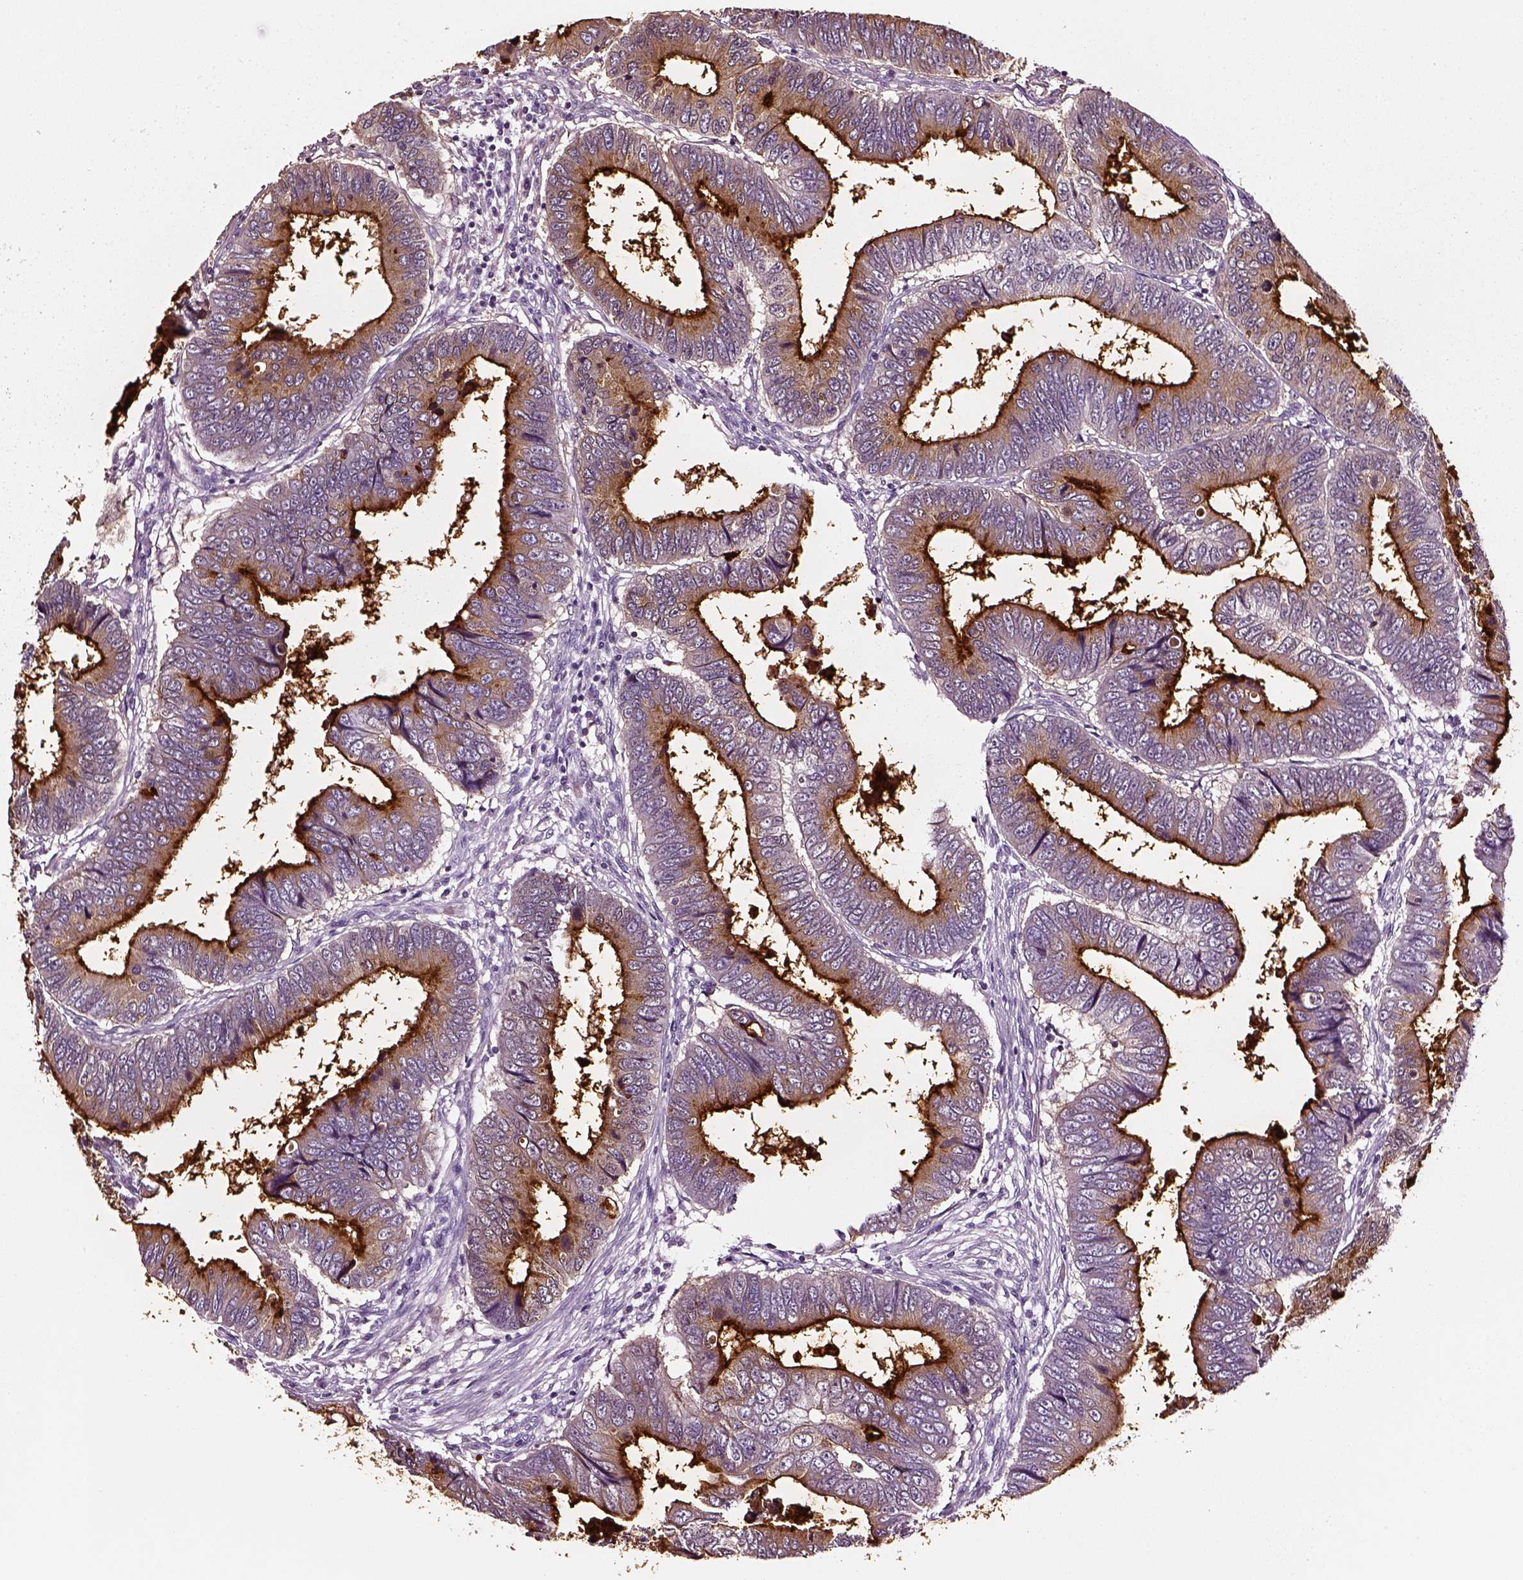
{"staining": {"intensity": "strong", "quantity": ">75%", "location": "cytoplasmic/membranous"}, "tissue": "colorectal cancer", "cell_type": "Tumor cells", "image_type": "cancer", "snomed": [{"axis": "morphology", "description": "Adenocarcinoma, NOS"}, {"axis": "topography", "description": "Colon"}], "caption": "Strong cytoplasmic/membranous staining for a protein is identified in approximately >75% of tumor cells of colorectal adenocarcinoma using immunohistochemistry.", "gene": "DPEP1", "patient": {"sex": "male", "age": 53}}